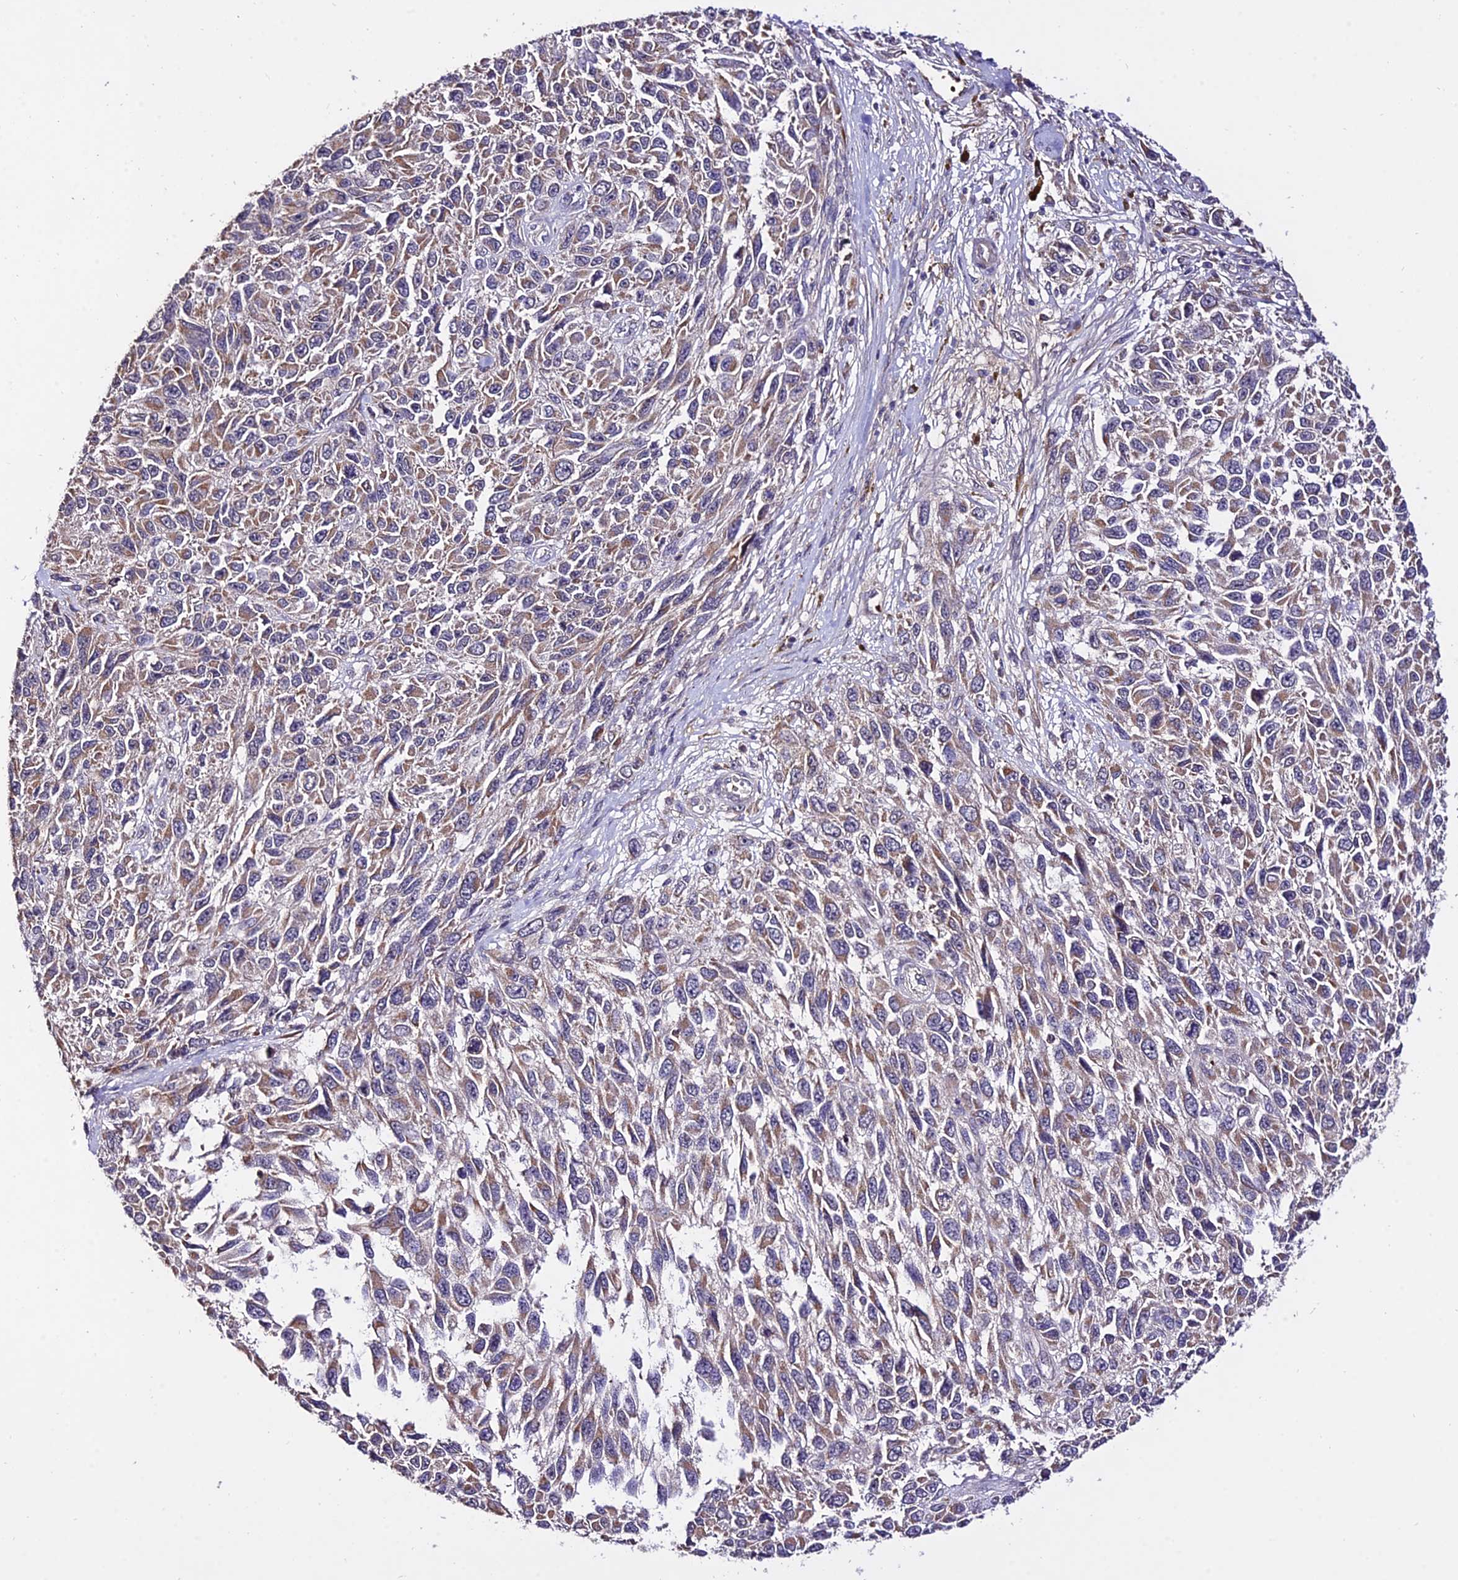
{"staining": {"intensity": "weak", "quantity": "25%-75%", "location": "cytoplasmic/membranous"}, "tissue": "melanoma", "cell_type": "Tumor cells", "image_type": "cancer", "snomed": [{"axis": "morphology", "description": "Malignant melanoma, NOS"}, {"axis": "topography", "description": "Skin"}], "caption": "Immunohistochemistry (DAB) staining of malignant melanoma reveals weak cytoplasmic/membranous protein positivity in about 25%-75% of tumor cells. The staining was performed using DAB to visualize the protein expression in brown, while the nuclei were stained in blue with hematoxylin (Magnification: 20x).", "gene": "WDR5B", "patient": {"sex": "female", "age": 96}}